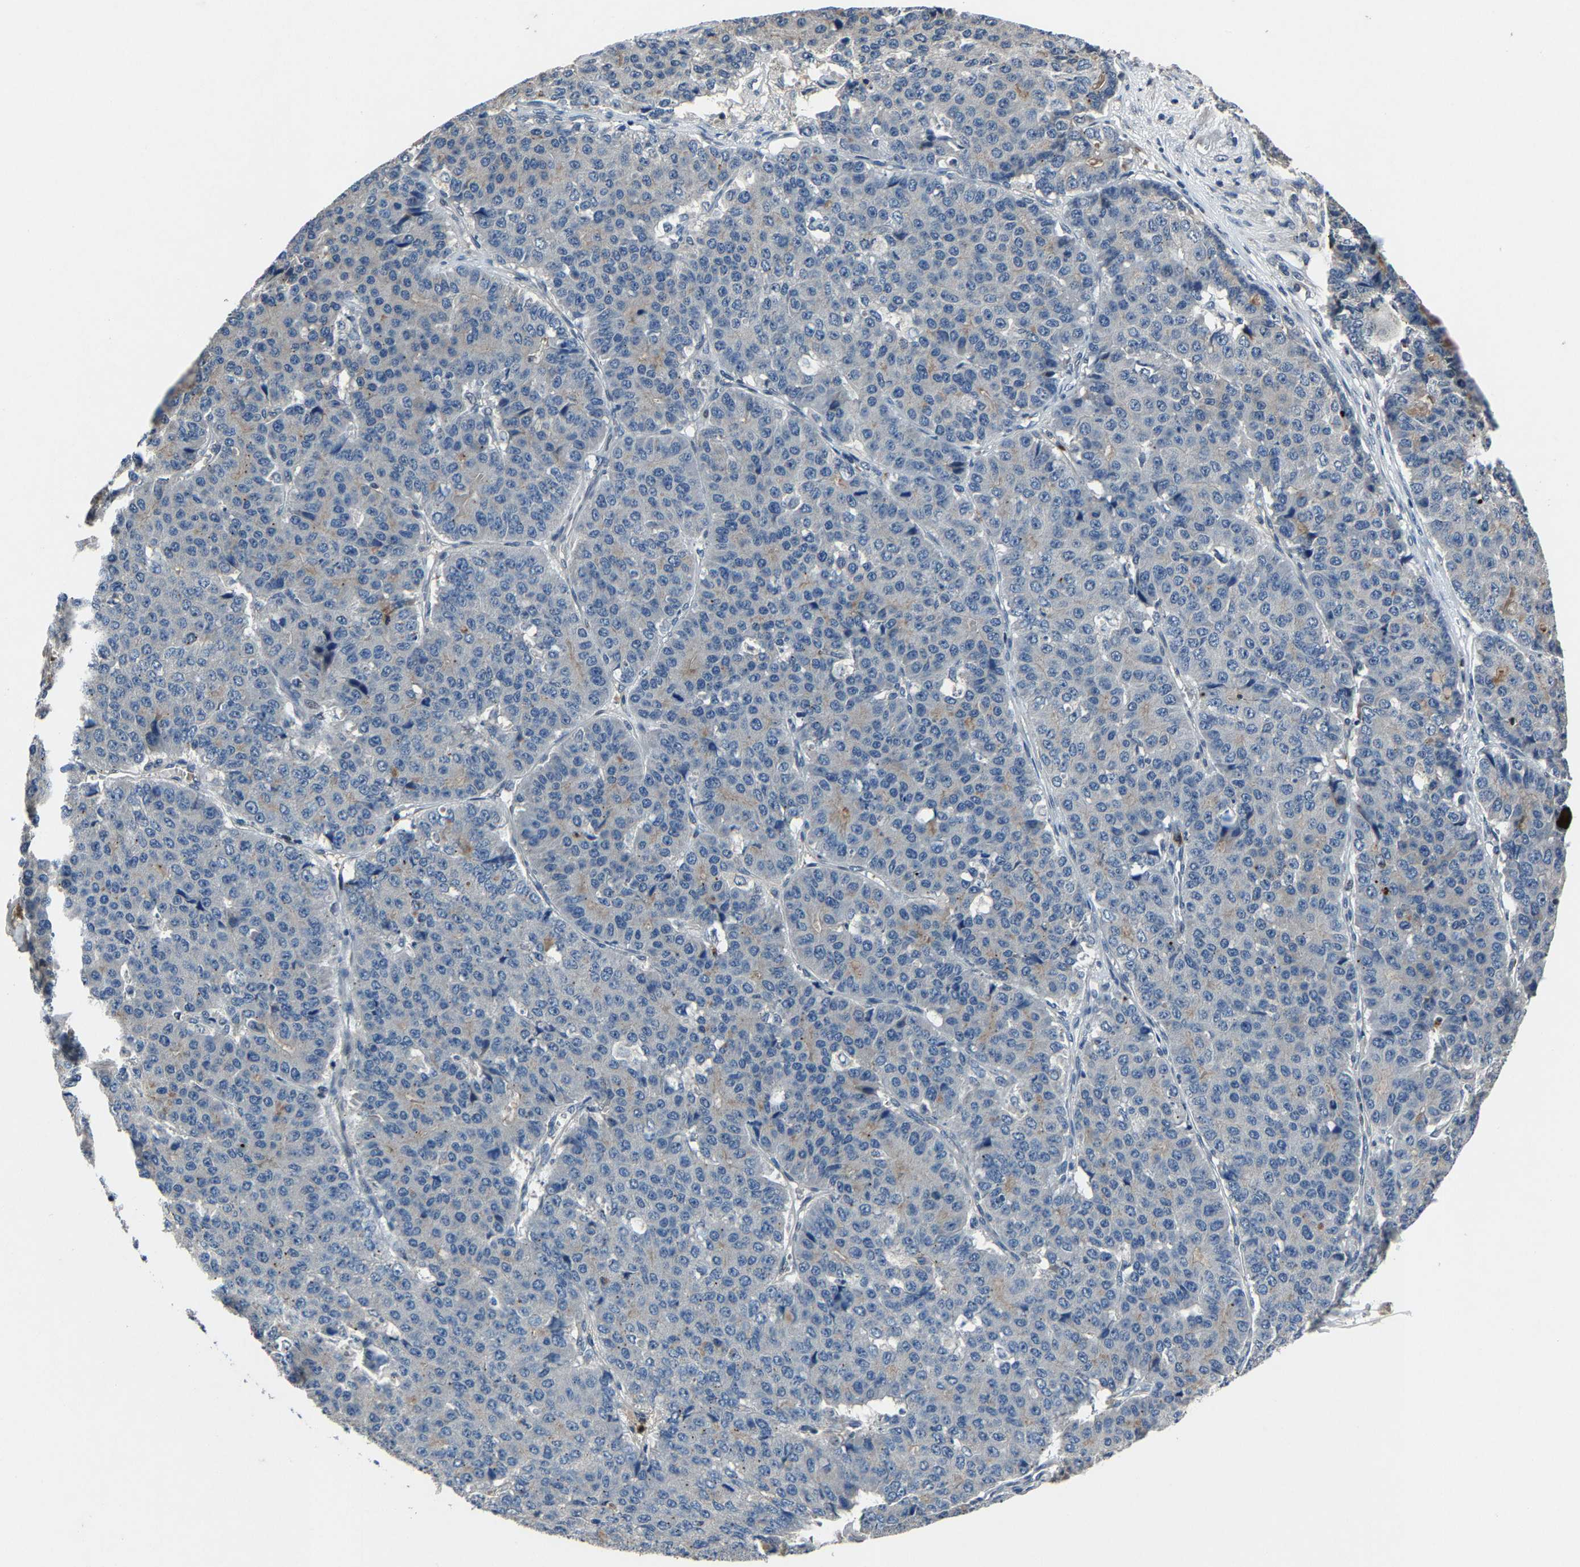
{"staining": {"intensity": "weak", "quantity": "<25%", "location": "cytoplasmic/membranous"}, "tissue": "pancreatic cancer", "cell_type": "Tumor cells", "image_type": "cancer", "snomed": [{"axis": "morphology", "description": "Adenocarcinoma, NOS"}, {"axis": "topography", "description": "Pancreas"}], "caption": "Immunohistochemical staining of pancreatic adenocarcinoma demonstrates no significant expression in tumor cells.", "gene": "PCNX2", "patient": {"sex": "male", "age": 50}}